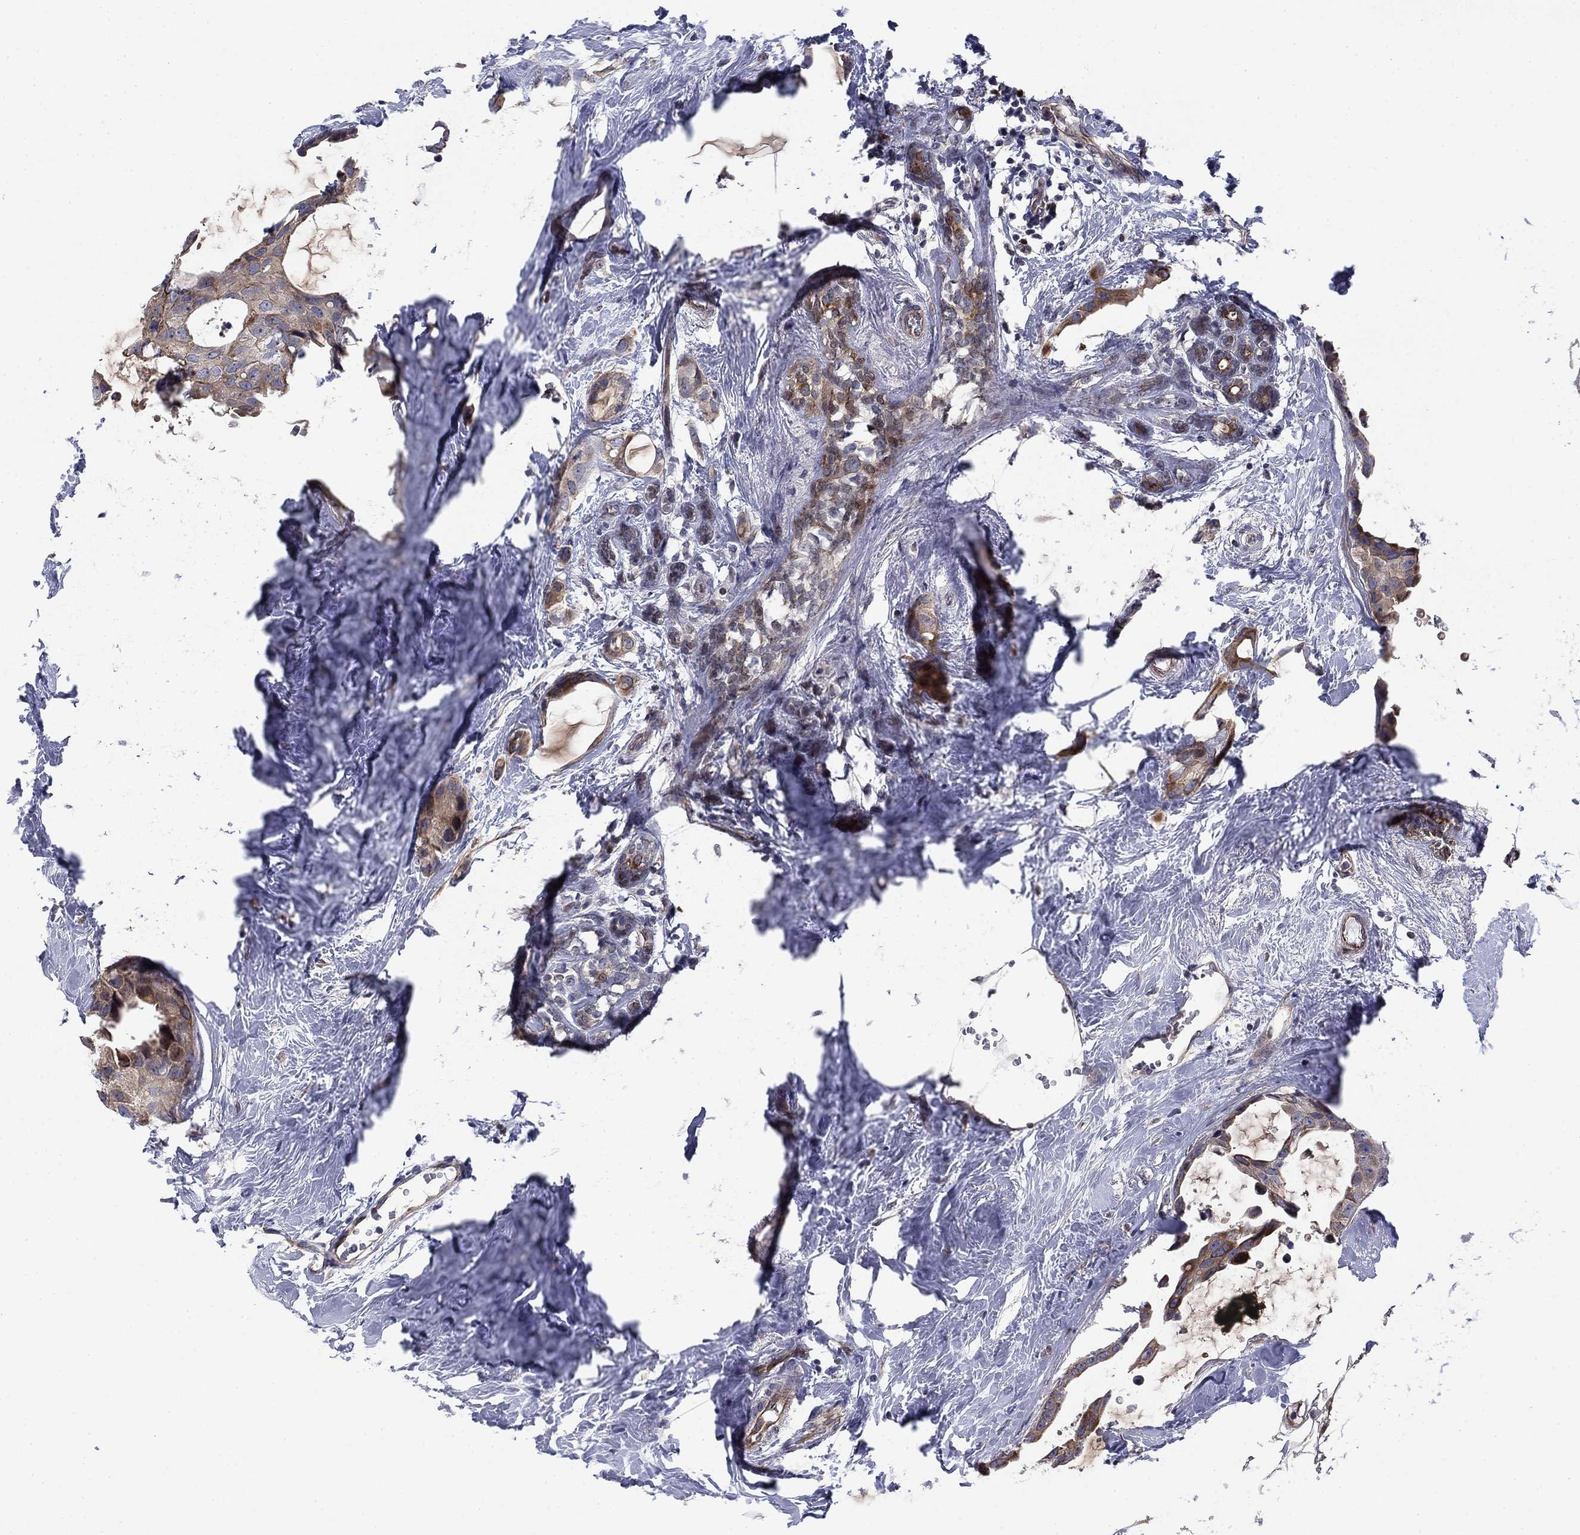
{"staining": {"intensity": "strong", "quantity": "<25%", "location": "cytoplasmic/membranous"}, "tissue": "breast cancer", "cell_type": "Tumor cells", "image_type": "cancer", "snomed": [{"axis": "morphology", "description": "Duct carcinoma"}, {"axis": "topography", "description": "Breast"}], "caption": "An IHC image of neoplastic tissue is shown. Protein staining in brown shows strong cytoplasmic/membranous positivity in infiltrating ductal carcinoma (breast) within tumor cells.", "gene": "BCL11A", "patient": {"sex": "female", "age": 45}}